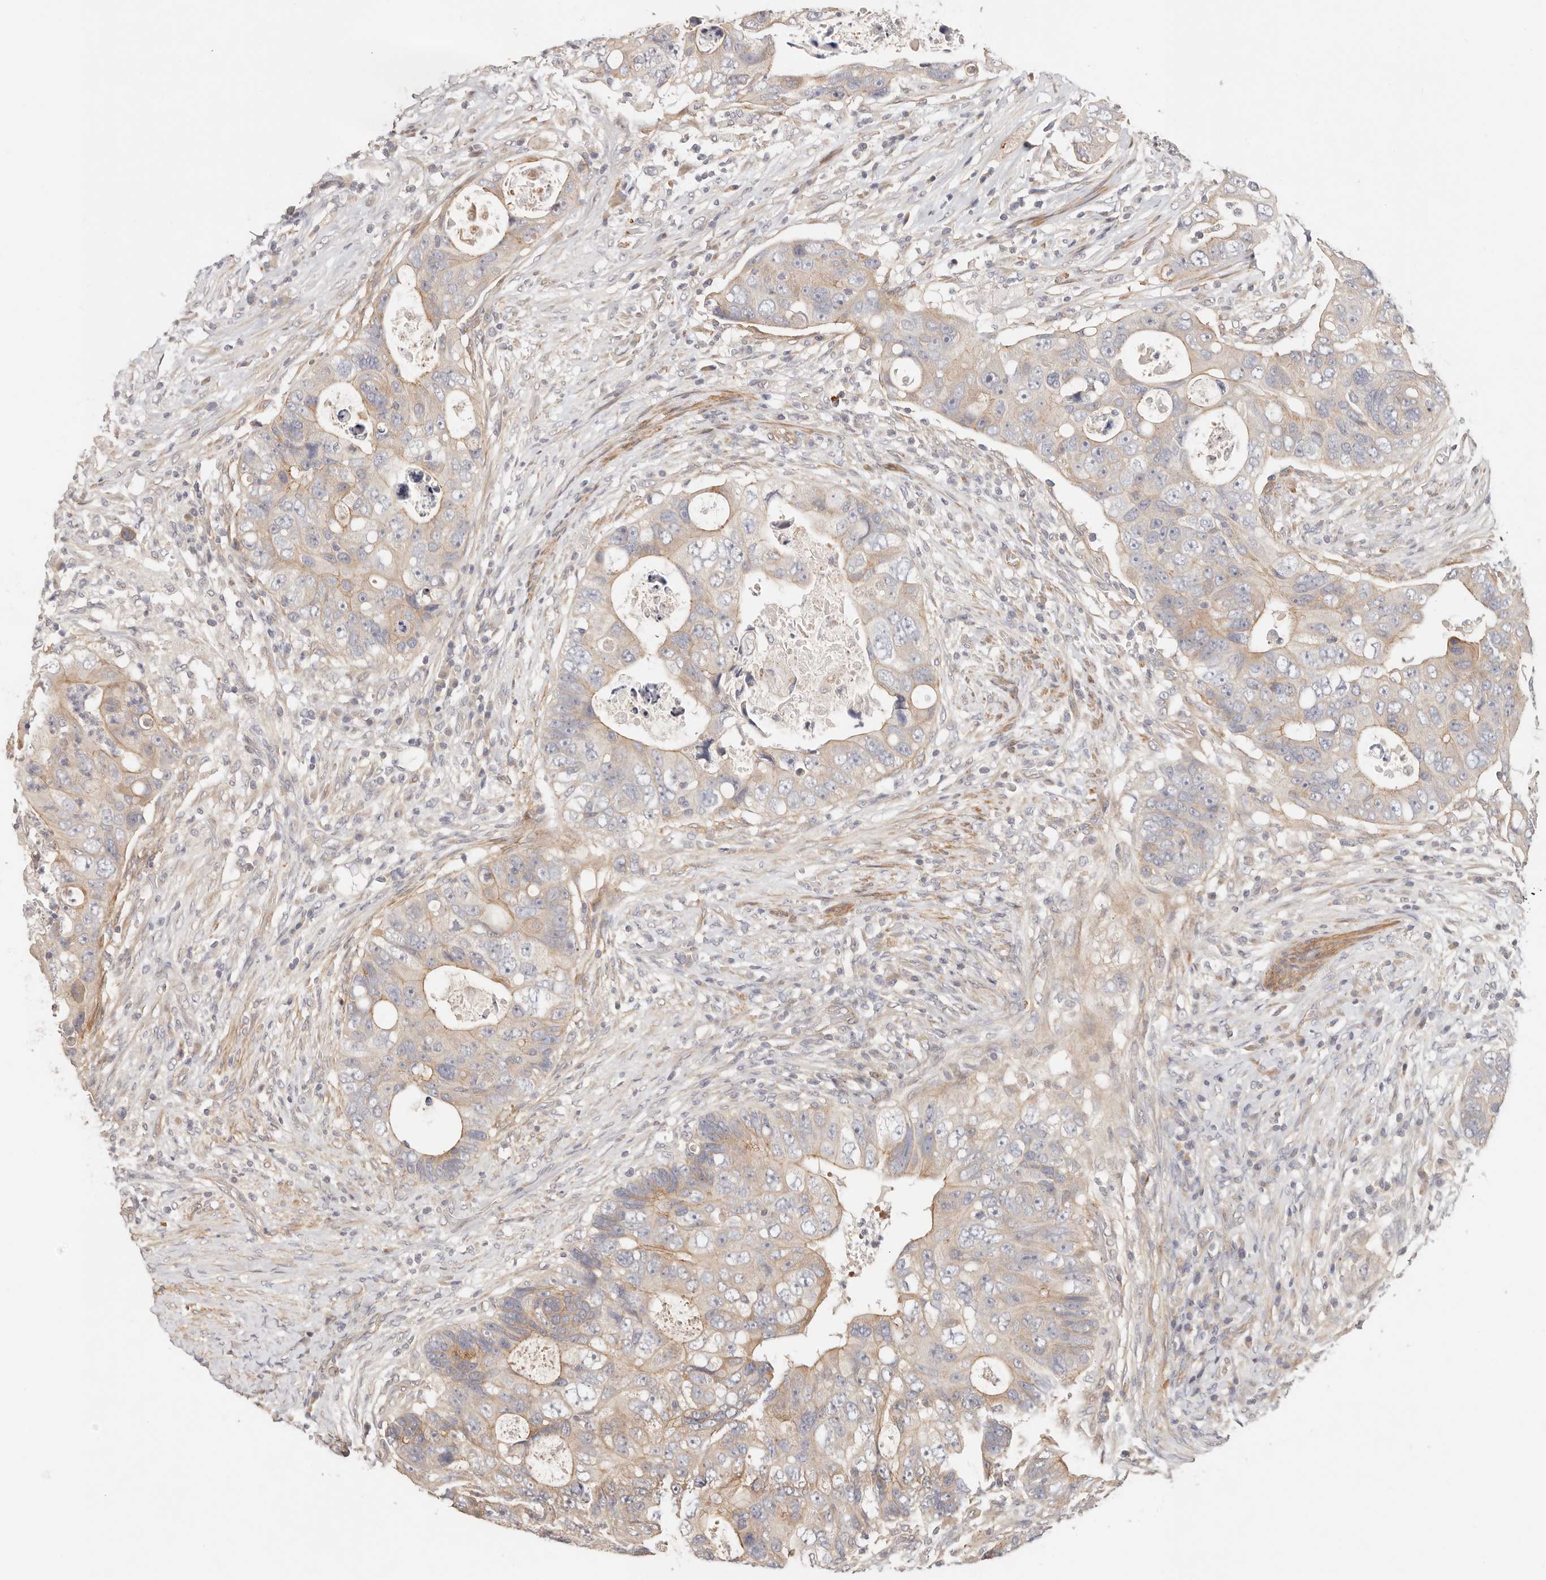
{"staining": {"intensity": "weak", "quantity": ">75%", "location": "cytoplasmic/membranous"}, "tissue": "colorectal cancer", "cell_type": "Tumor cells", "image_type": "cancer", "snomed": [{"axis": "morphology", "description": "Adenocarcinoma, NOS"}, {"axis": "topography", "description": "Rectum"}], "caption": "The histopathology image reveals staining of colorectal cancer (adenocarcinoma), revealing weak cytoplasmic/membranous protein positivity (brown color) within tumor cells.", "gene": "ZRANB1", "patient": {"sex": "male", "age": 59}}